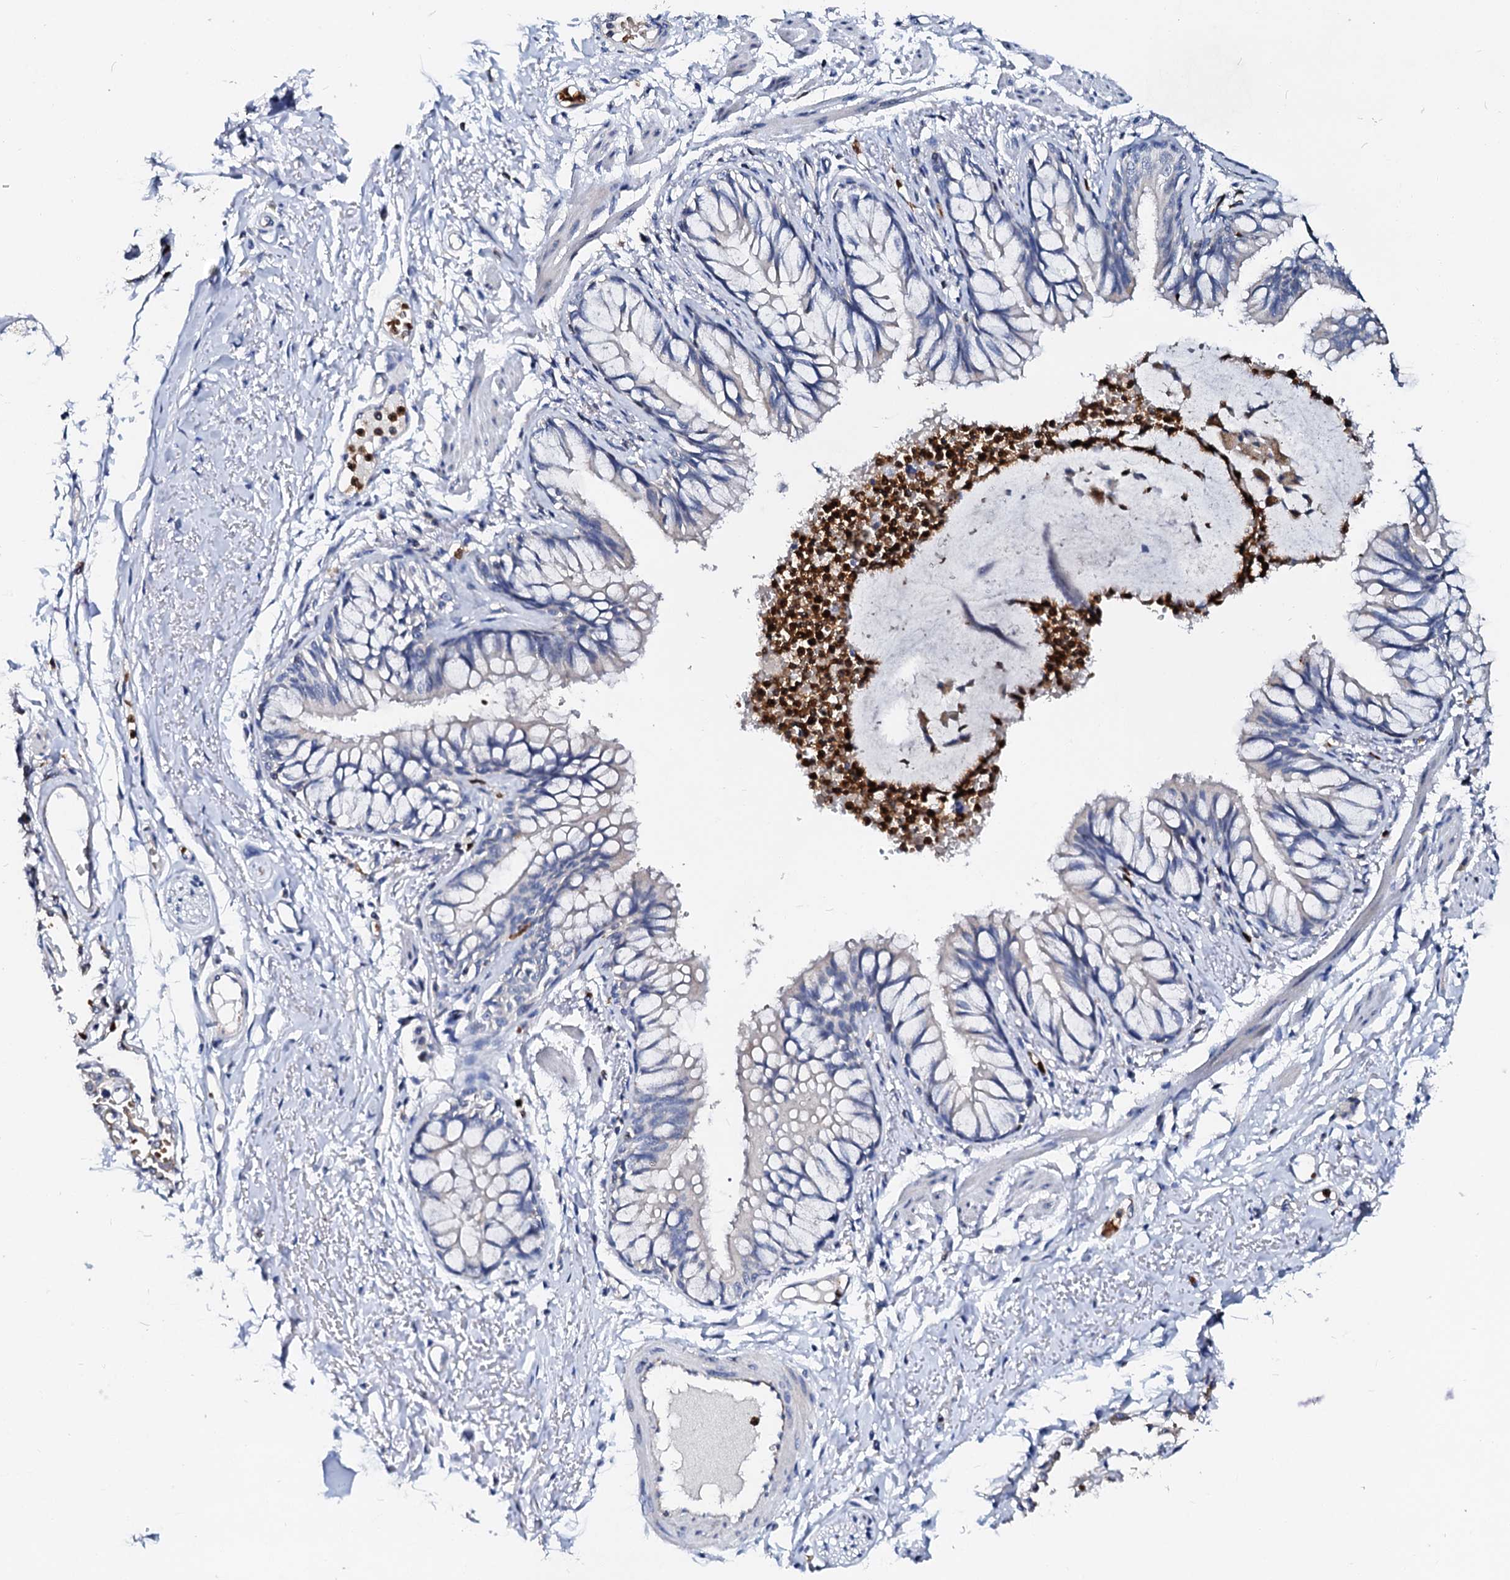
{"staining": {"intensity": "weak", "quantity": "<25%", "location": "cytoplasmic/membranous"}, "tissue": "bronchus", "cell_type": "Respiratory epithelial cells", "image_type": "normal", "snomed": [{"axis": "morphology", "description": "Normal tissue, NOS"}, {"axis": "topography", "description": "Cartilage tissue"}, {"axis": "topography", "description": "Bronchus"}, {"axis": "topography", "description": "Lung"}], "caption": "Immunohistochemistry of normal human bronchus reveals no expression in respiratory epithelial cells. (Brightfield microscopy of DAB (3,3'-diaminobenzidine) immunohistochemistry (IHC) at high magnification).", "gene": "RAB27A", "patient": {"sex": "female", "age": 49}}